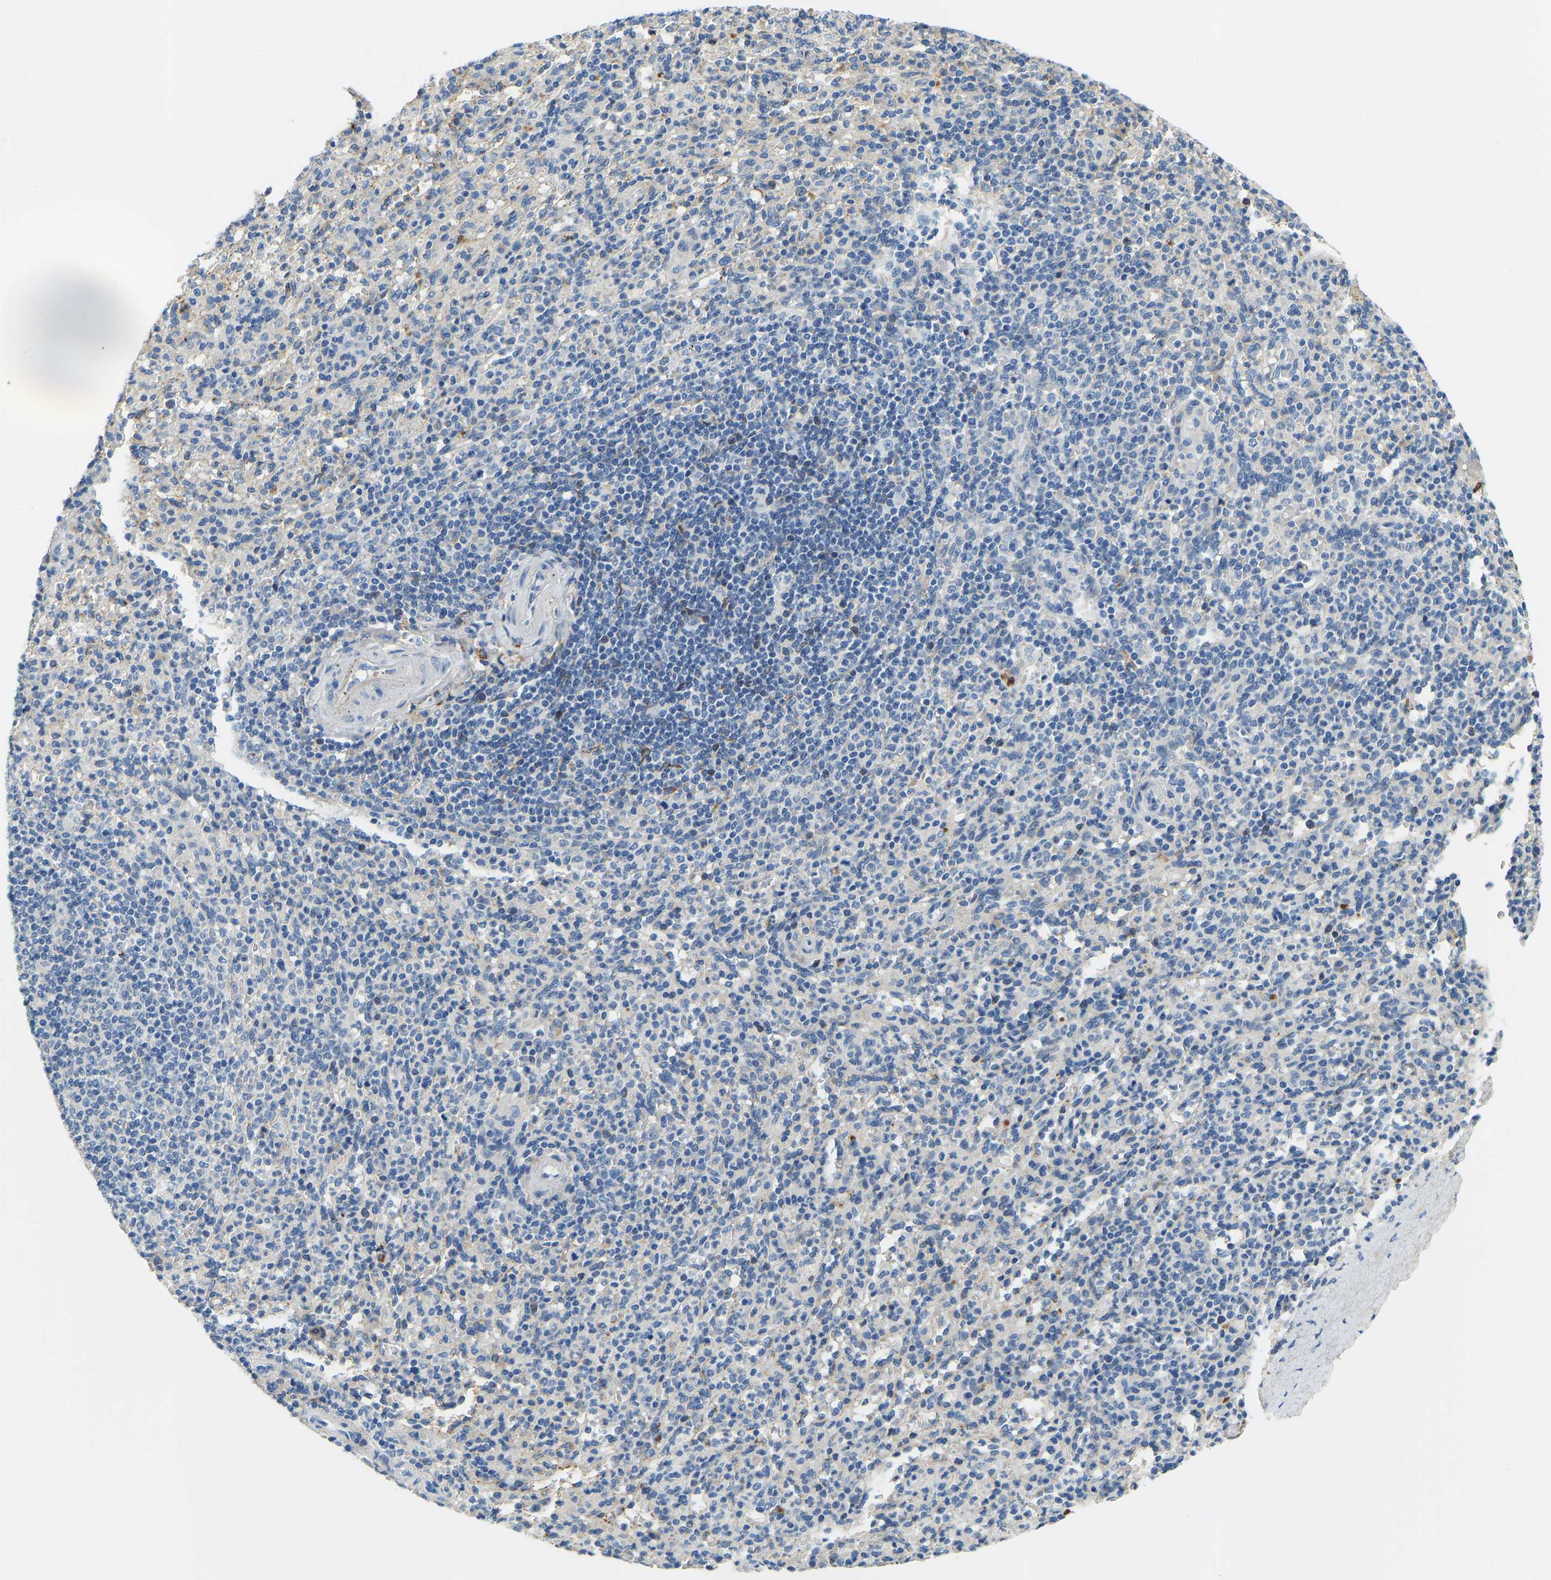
{"staining": {"intensity": "moderate", "quantity": "<25%", "location": "cytoplasmic/membranous"}, "tissue": "spleen", "cell_type": "Cells in red pulp", "image_type": "normal", "snomed": [{"axis": "morphology", "description": "Normal tissue, NOS"}, {"axis": "topography", "description": "Spleen"}], "caption": "An IHC micrograph of benign tissue is shown. Protein staining in brown labels moderate cytoplasmic/membranous positivity in spleen within cells in red pulp. The staining is performed using DAB (3,3'-diaminobenzidine) brown chromogen to label protein expression. The nuclei are counter-stained blue using hematoxylin.", "gene": "THBS4", "patient": {"sex": "male", "age": 36}}